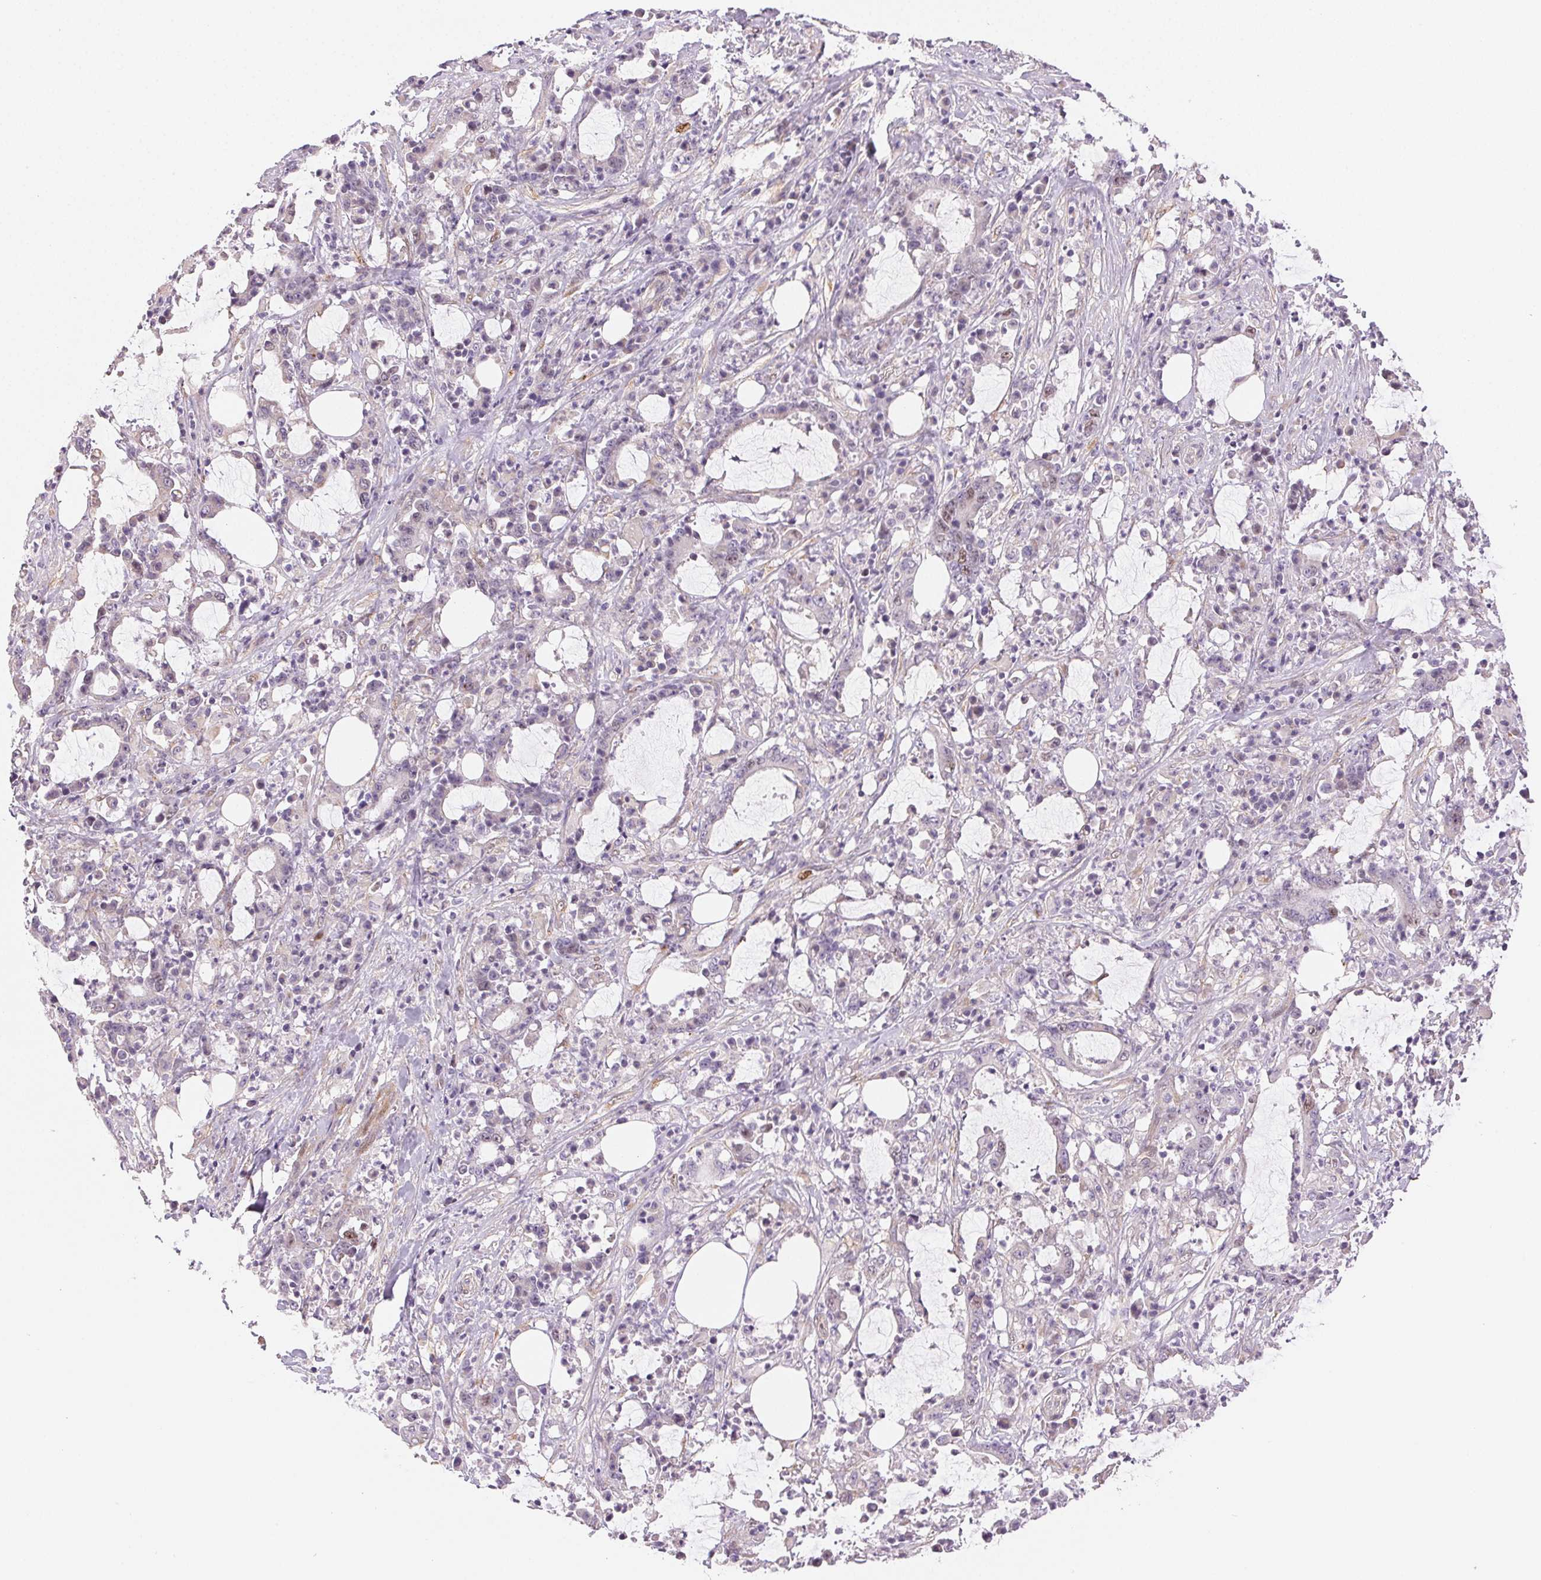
{"staining": {"intensity": "negative", "quantity": "none", "location": "none"}, "tissue": "stomach cancer", "cell_type": "Tumor cells", "image_type": "cancer", "snomed": [{"axis": "morphology", "description": "Adenocarcinoma, NOS"}, {"axis": "topography", "description": "Stomach, upper"}], "caption": "Immunohistochemical staining of human adenocarcinoma (stomach) reveals no significant expression in tumor cells. (DAB (3,3'-diaminobenzidine) IHC visualized using brightfield microscopy, high magnification).", "gene": "SMTN", "patient": {"sex": "male", "age": 68}}